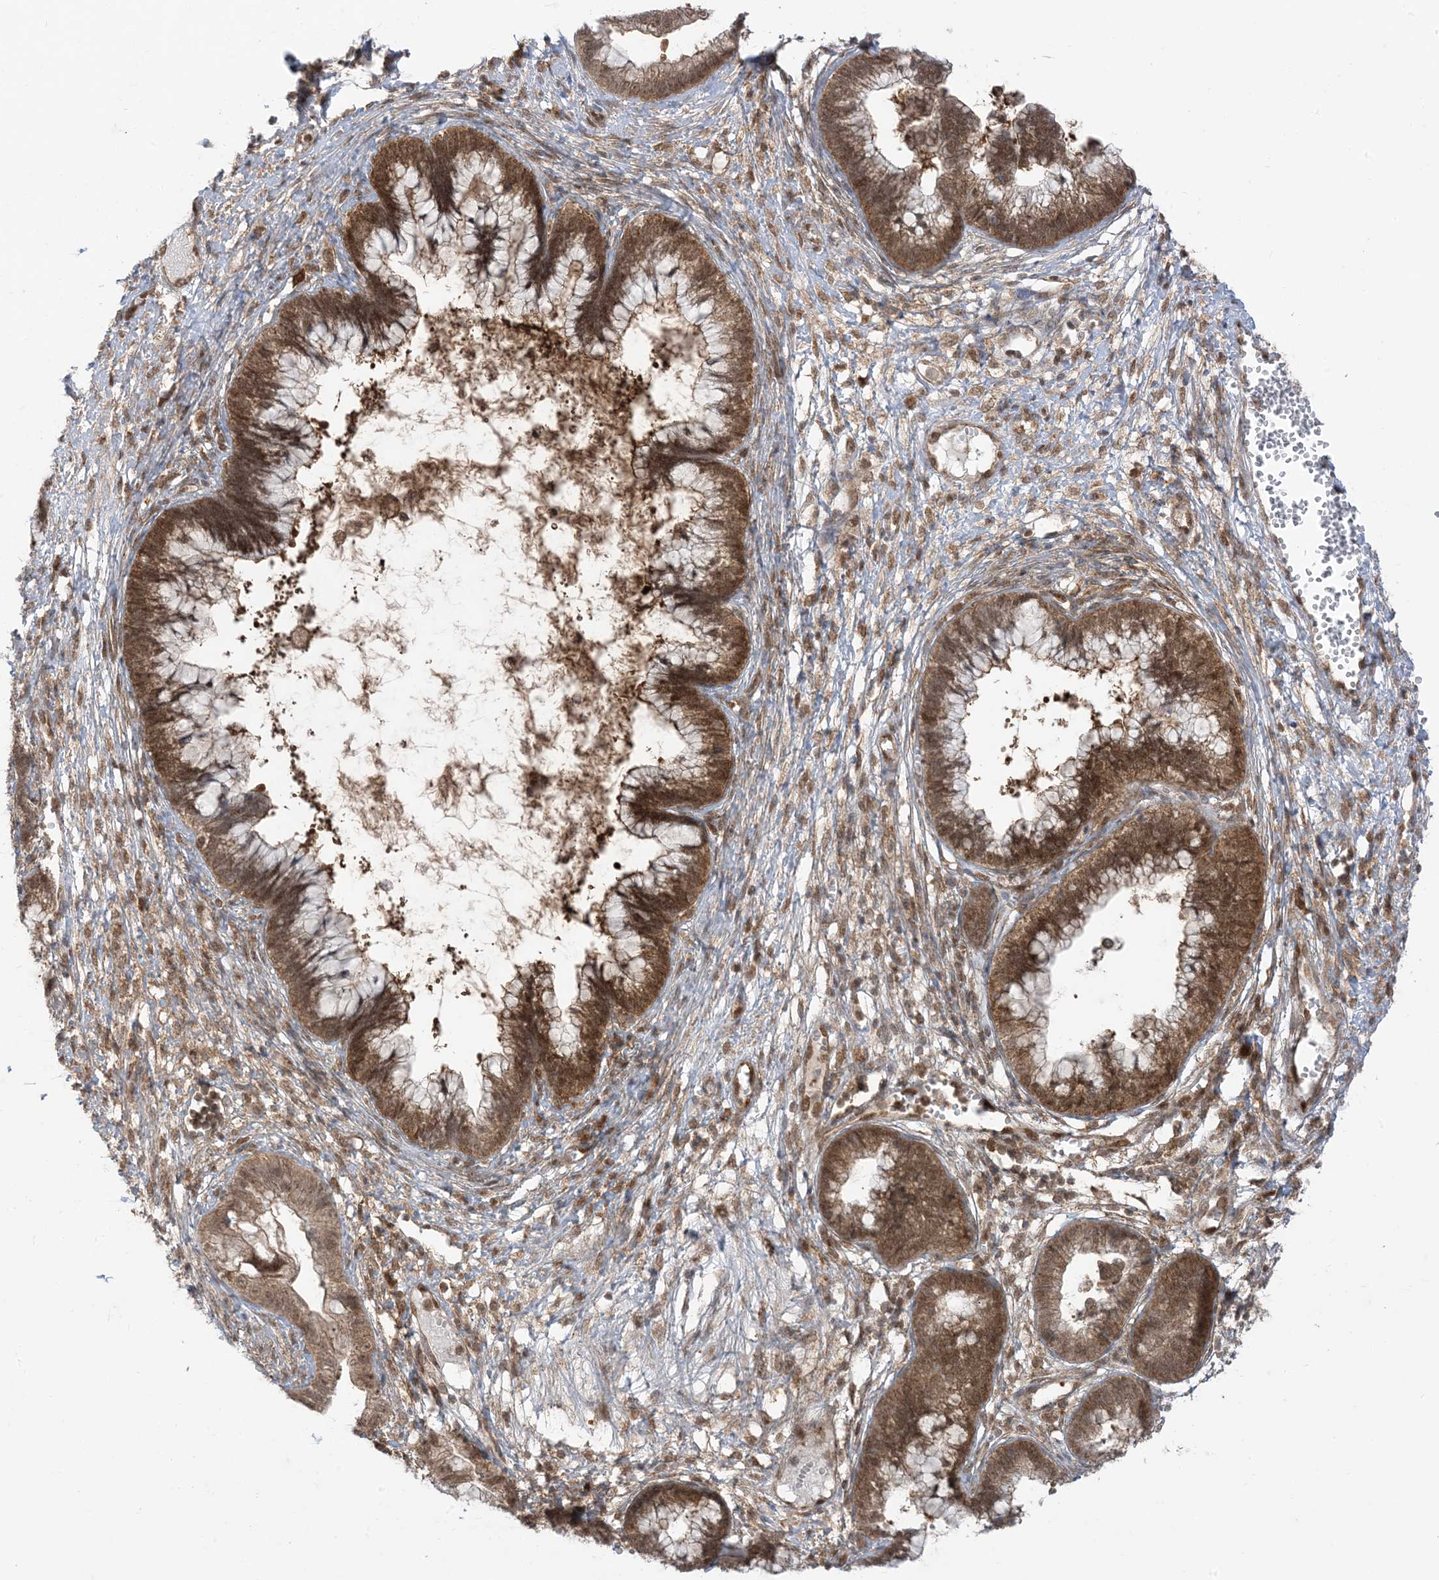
{"staining": {"intensity": "moderate", "quantity": ">75%", "location": "cytoplasmic/membranous,nuclear"}, "tissue": "cervical cancer", "cell_type": "Tumor cells", "image_type": "cancer", "snomed": [{"axis": "morphology", "description": "Adenocarcinoma, NOS"}, {"axis": "topography", "description": "Cervix"}], "caption": "An immunohistochemistry (IHC) photomicrograph of neoplastic tissue is shown. Protein staining in brown labels moderate cytoplasmic/membranous and nuclear positivity in adenocarcinoma (cervical) within tumor cells.", "gene": "PTPA", "patient": {"sex": "female", "age": 44}}